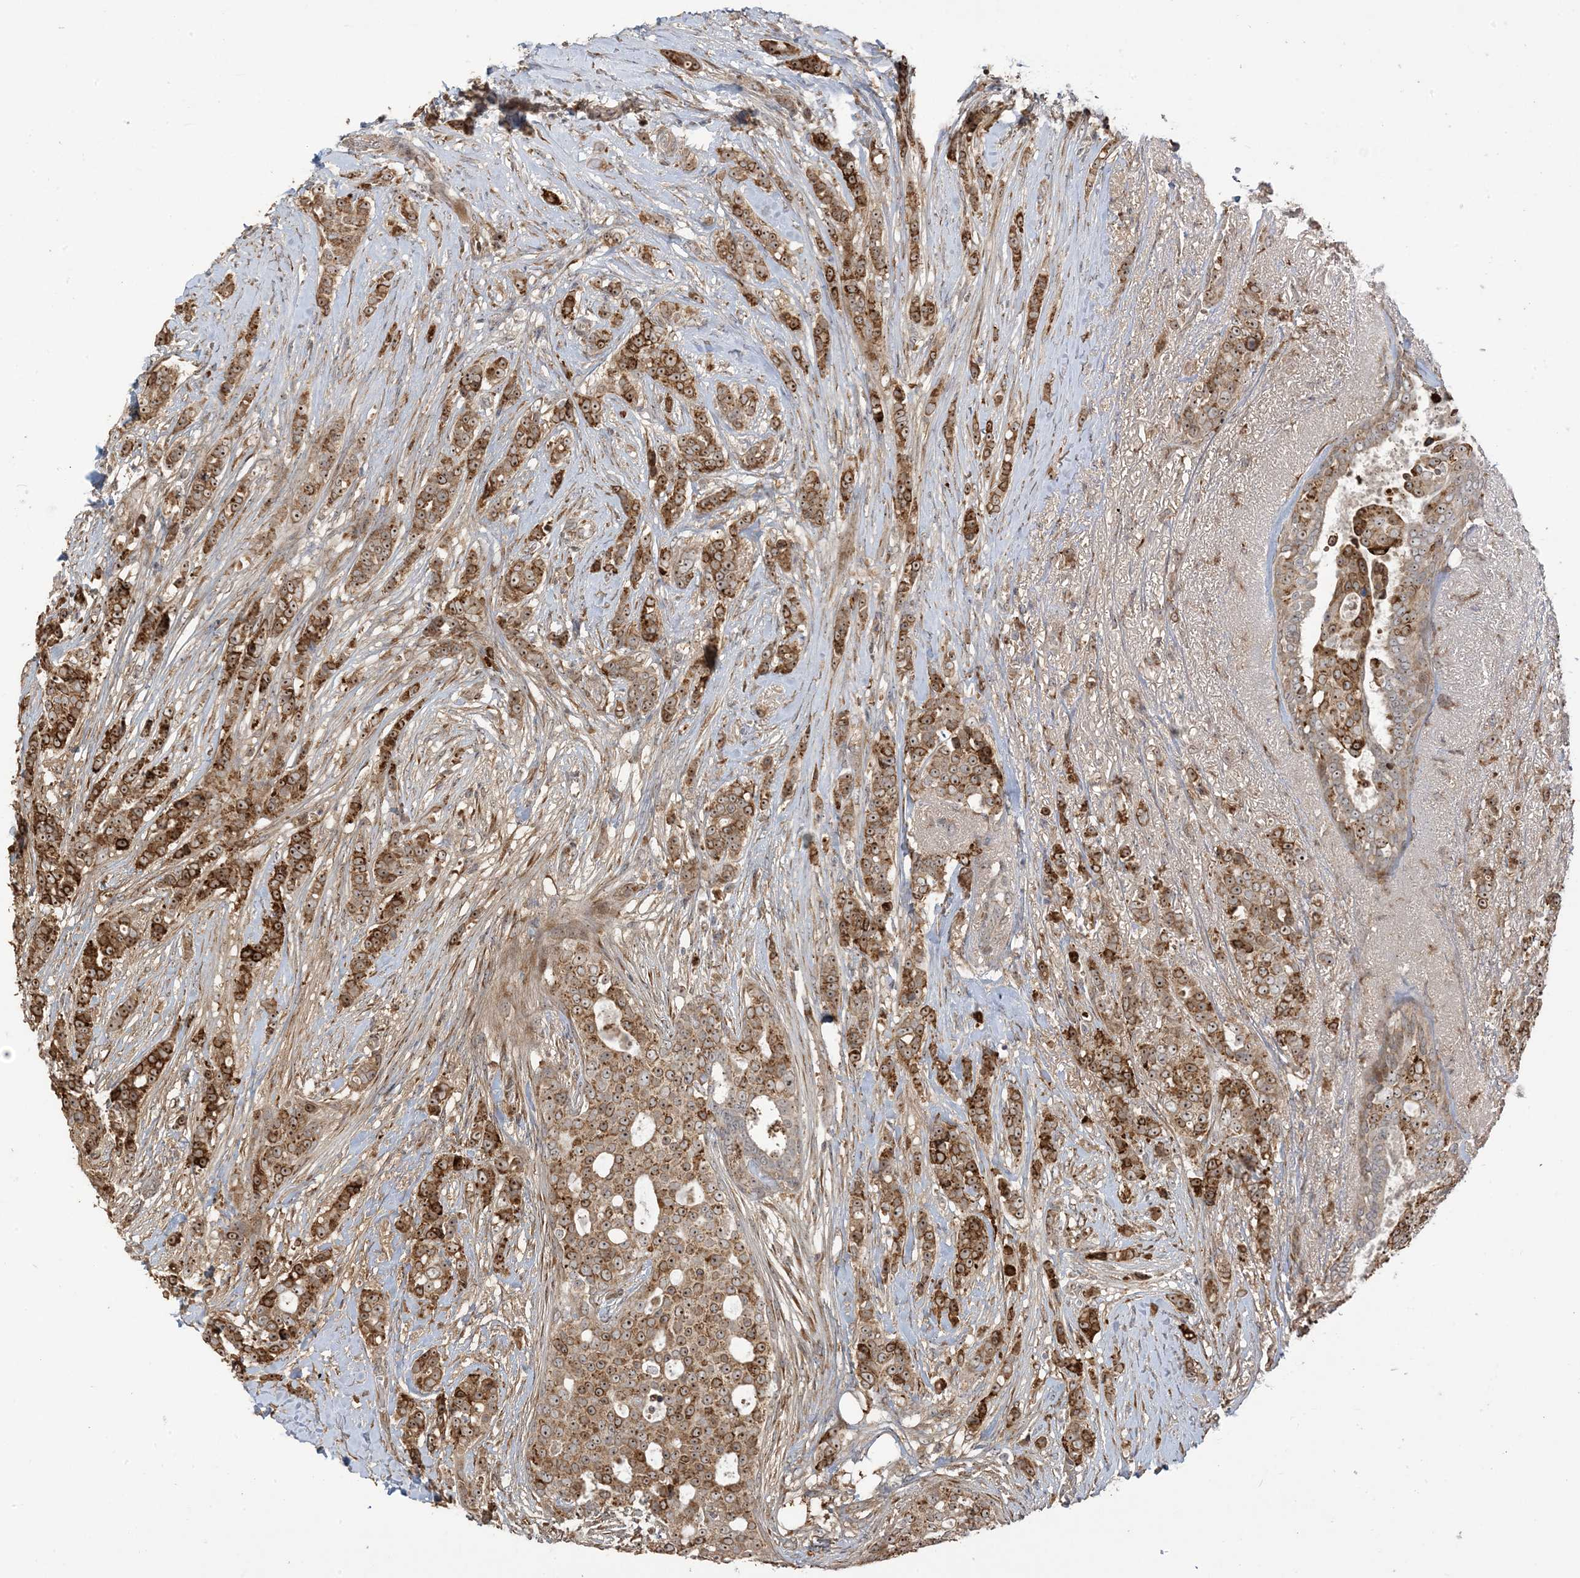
{"staining": {"intensity": "strong", "quantity": ">75%", "location": "cytoplasmic/membranous,nuclear"}, "tissue": "breast cancer", "cell_type": "Tumor cells", "image_type": "cancer", "snomed": [{"axis": "morphology", "description": "Lobular carcinoma"}, {"axis": "topography", "description": "Breast"}], "caption": "Immunohistochemistry of breast cancer (lobular carcinoma) displays high levels of strong cytoplasmic/membranous and nuclear staining in approximately >75% of tumor cells.", "gene": "ECM2", "patient": {"sex": "female", "age": 51}}